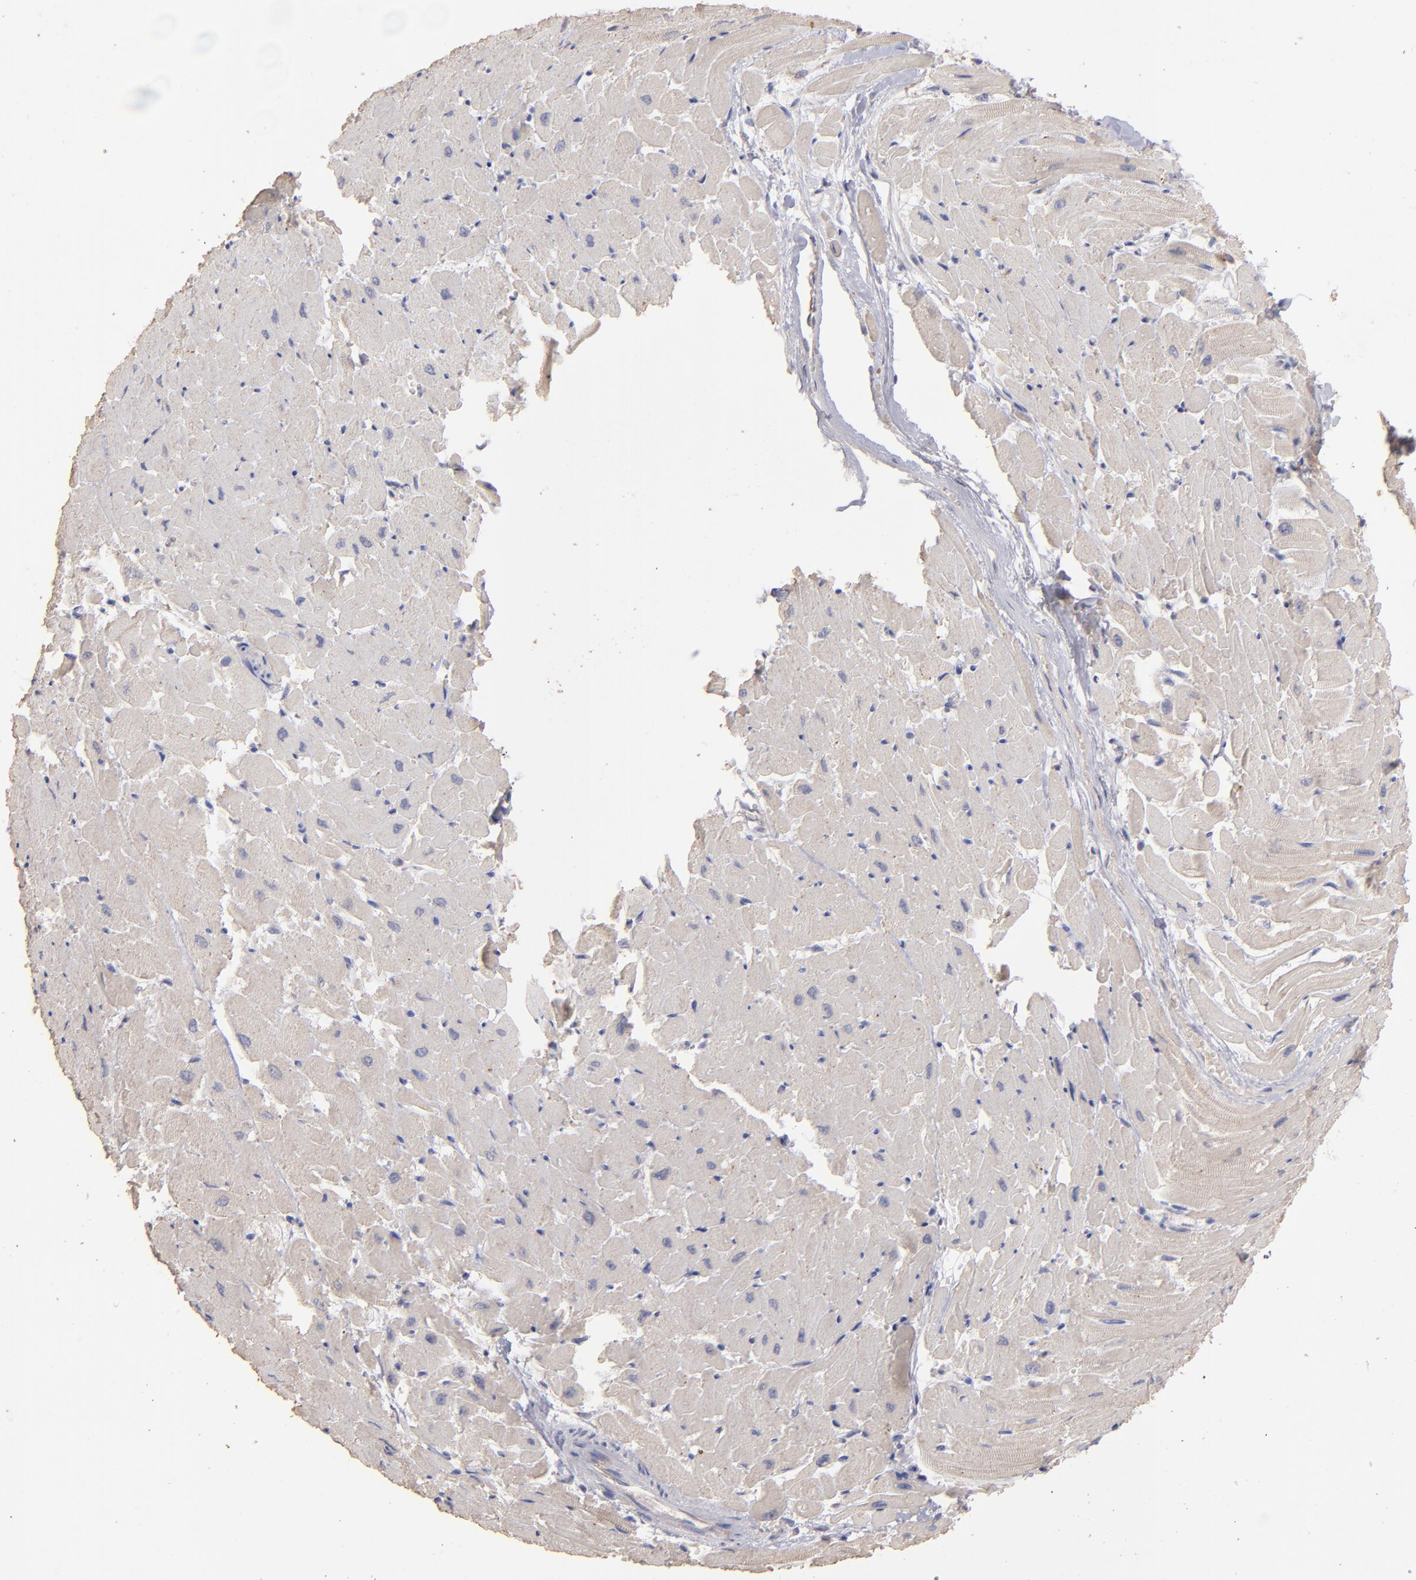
{"staining": {"intensity": "negative", "quantity": "none", "location": "none"}, "tissue": "heart muscle", "cell_type": "Cardiomyocytes", "image_type": "normal", "snomed": [{"axis": "morphology", "description": "Normal tissue, NOS"}, {"axis": "topography", "description": "Heart"}], "caption": "This is a micrograph of immunohistochemistry staining of unremarkable heart muscle, which shows no expression in cardiomyocytes. (DAB (3,3'-diaminobenzidine) IHC with hematoxylin counter stain).", "gene": "NFKBIE", "patient": {"sex": "female", "age": 19}}